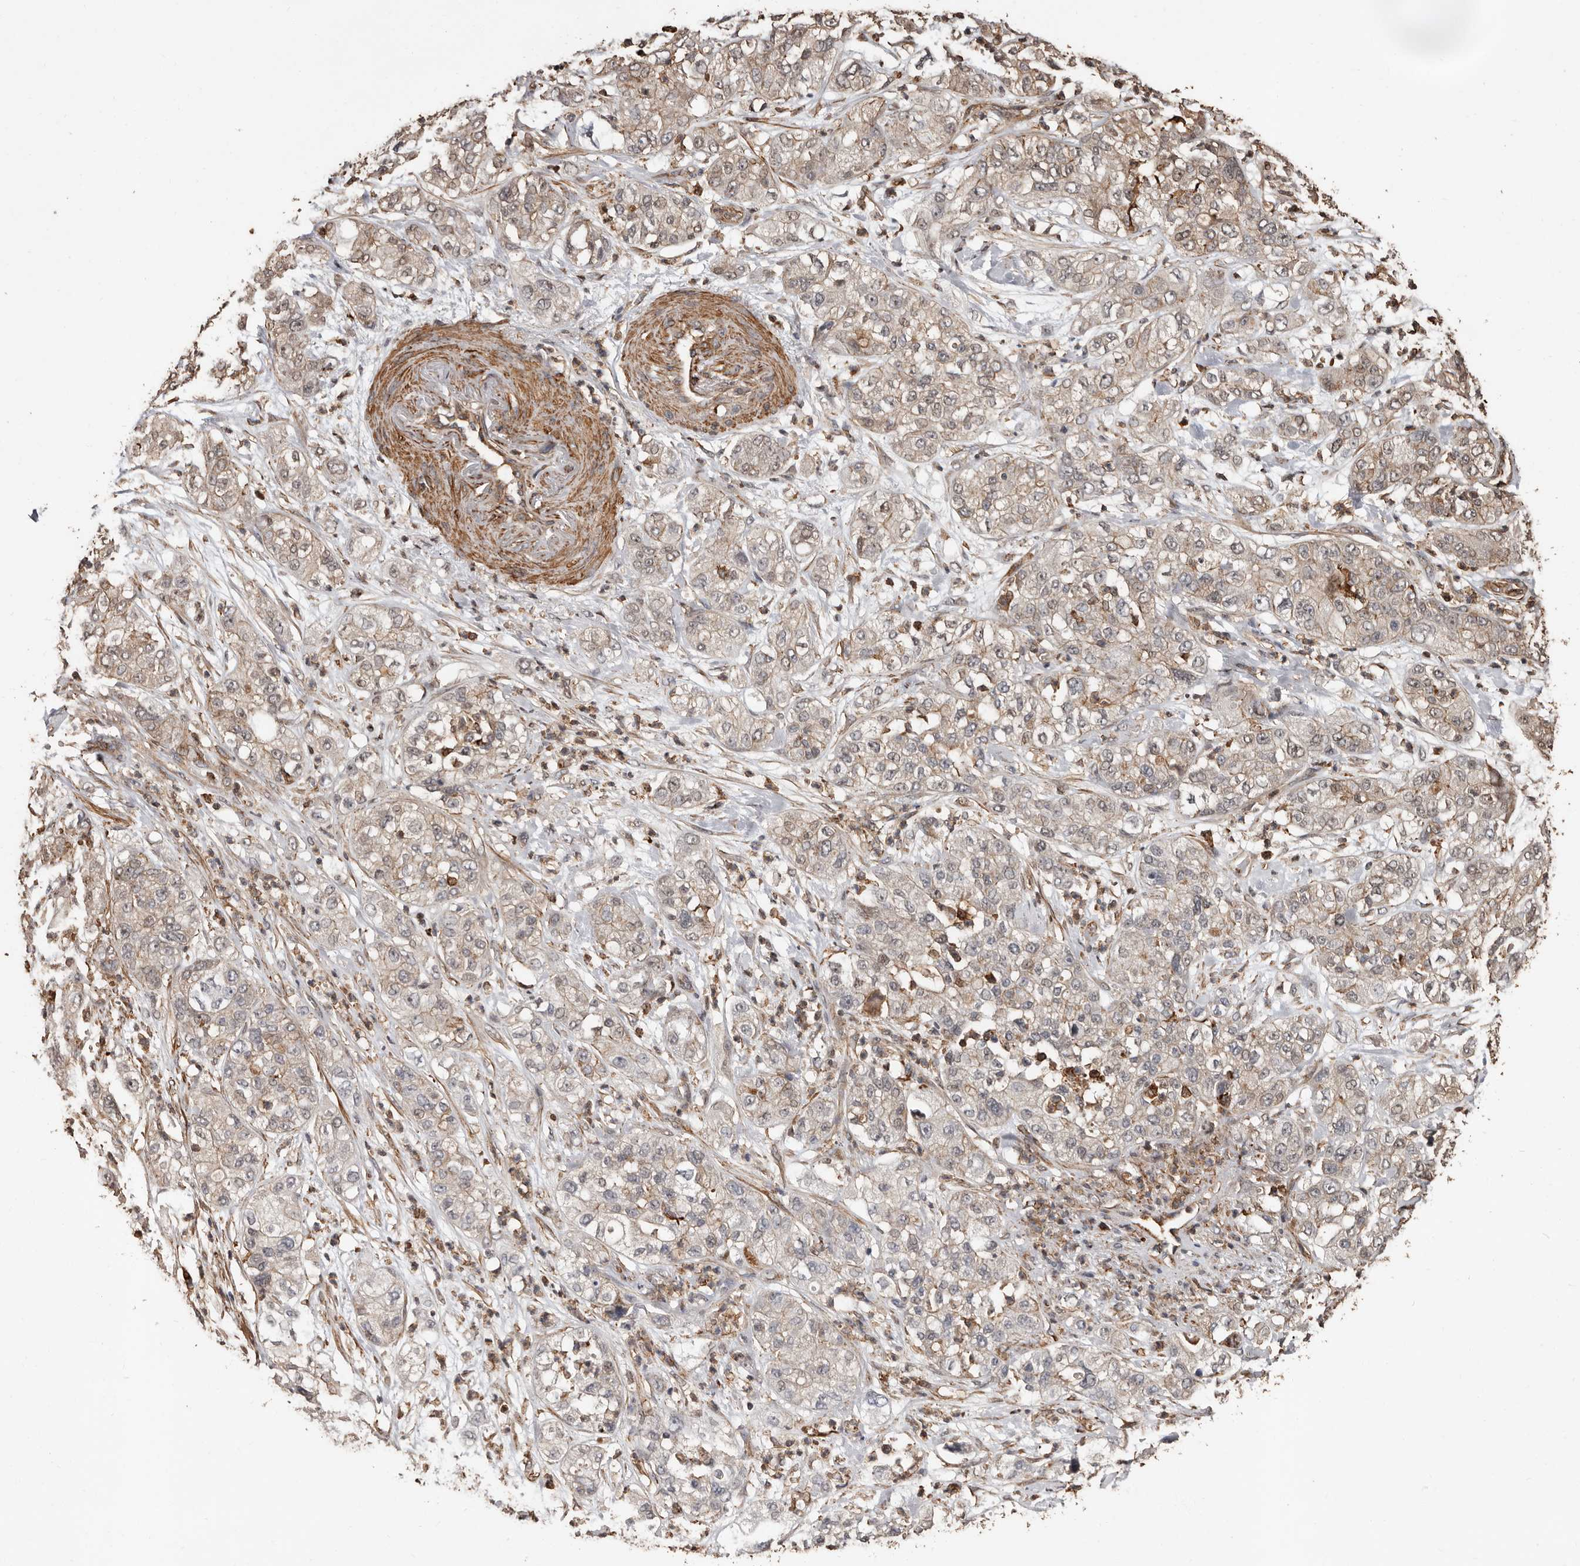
{"staining": {"intensity": "weak", "quantity": "25%-75%", "location": "cytoplasmic/membranous"}, "tissue": "pancreatic cancer", "cell_type": "Tumor cells", "image_type": "cancer", "snomed": [{"axis": "morphology", "description": "Adenocarcinoma, NOS"}, {"axis": "topography", "description": "Pancreas"}], "caption": "Brown immunohistochemical staining in human adenocarcinoma (pancreatic) shows weak cytoplasmic/membranous staining in approximately 25%-75% of tumor cells. The staining is performed using DAB (3,3'-diaminobenzidine) brown chromogen to label protein expression. The nuclei are counter-stained blue using hematoxylin.", "gene": "GSK3A", "patient": {"sex": "female", "age": 78}}